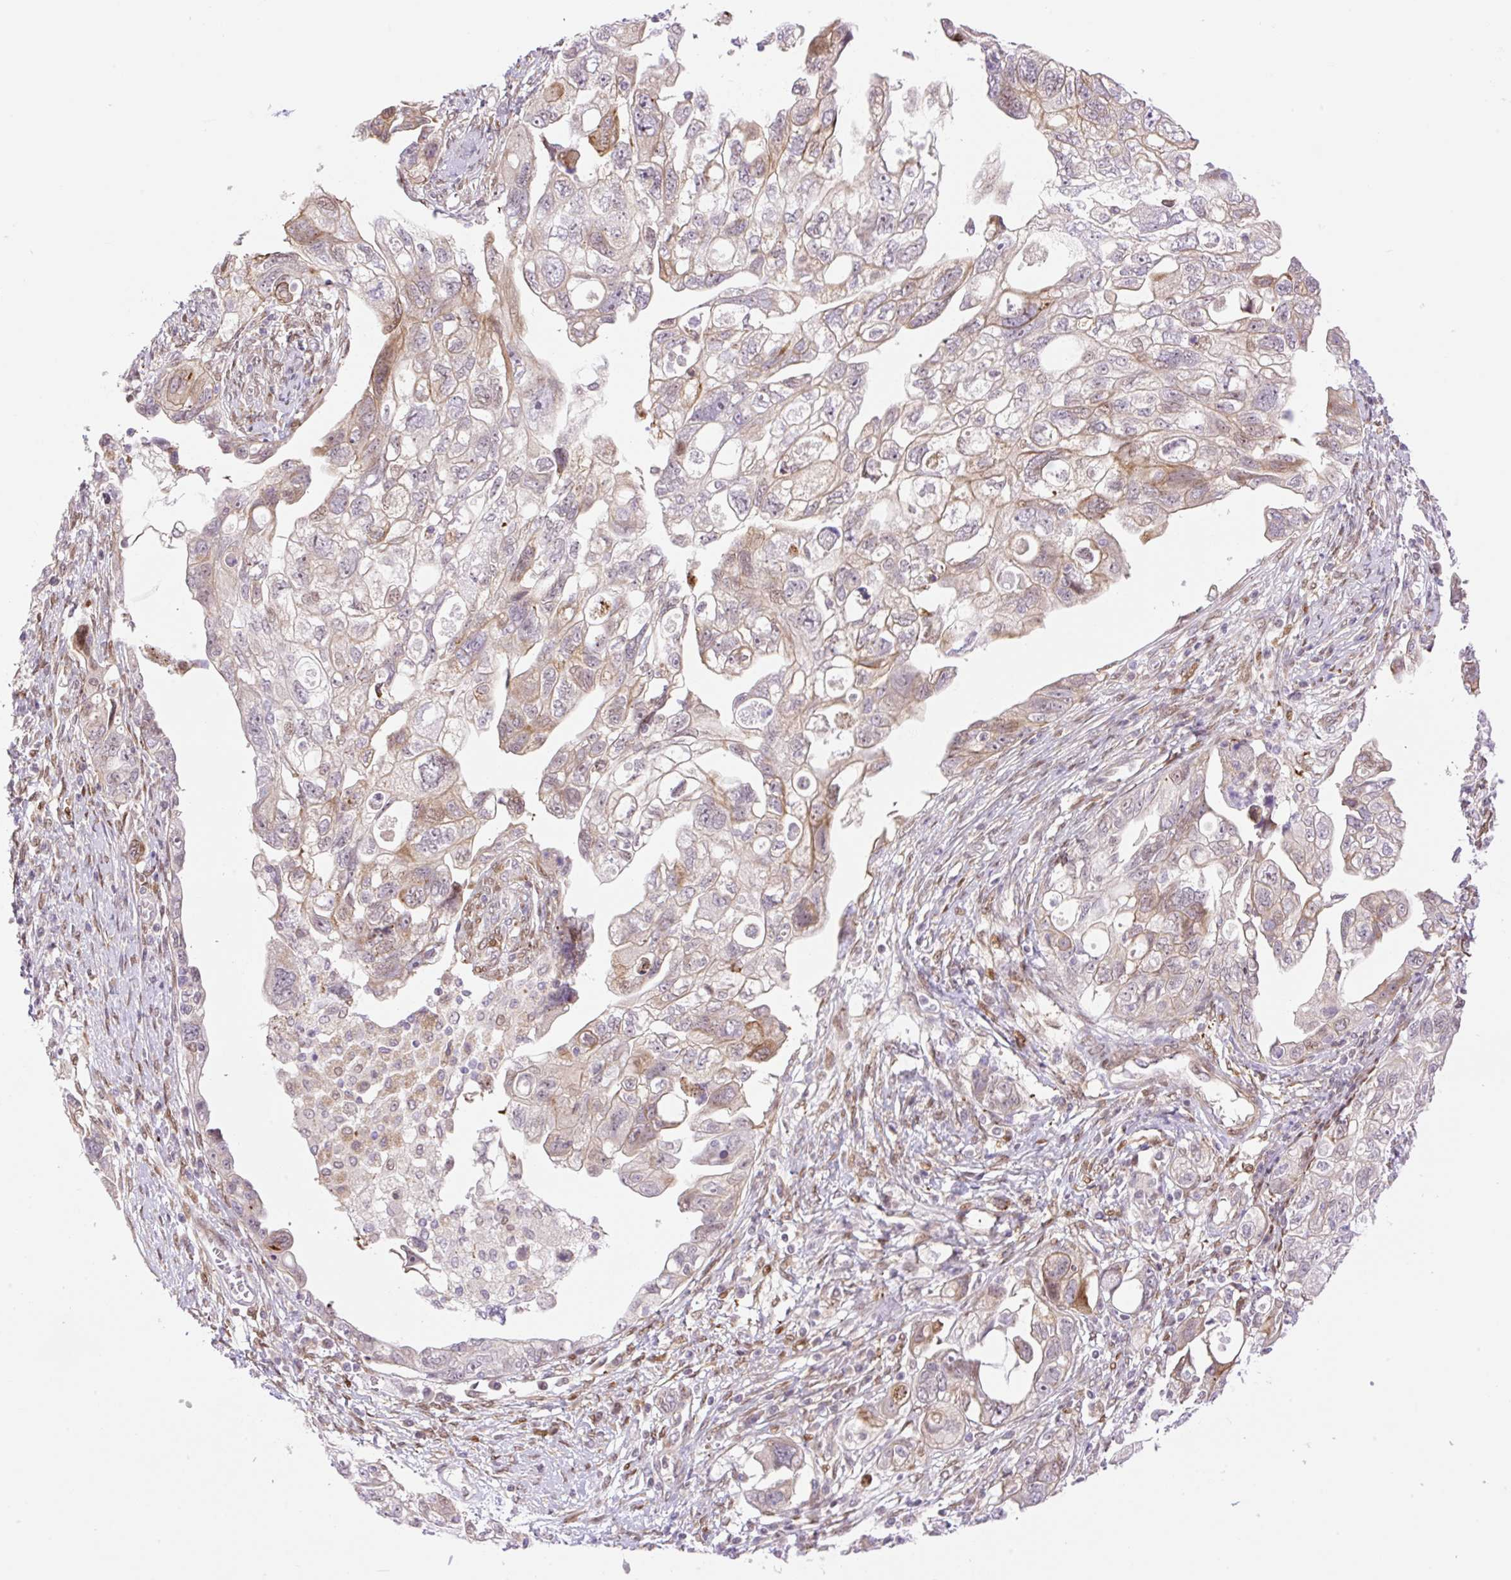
{"staining": {"intensity": "moderate", "quantity": "<25%", "location": "cytoplasmic/membranous"}, "tissue": "ovarian cancer", "cell_type": "Tumor cells", "image_type": "cancer", "snomed": [{"axis": "morphology", "description": "Carcinoma, NOS"}, {"axis": "morphology", "description": "Cystadenocarcinoma, serous, NOS"}, {"axis": "topography", "description": "Ovary"}], "caption": "An image showing moderate cytoplasmic/membranous positivity in about <25% of tumor cells in ovarian serous cystadenocarcinoma, as visualized by brown immunohistochemical staining.", "gene": "ZFP41", "patient": {"sex": "female", "age": 69}}